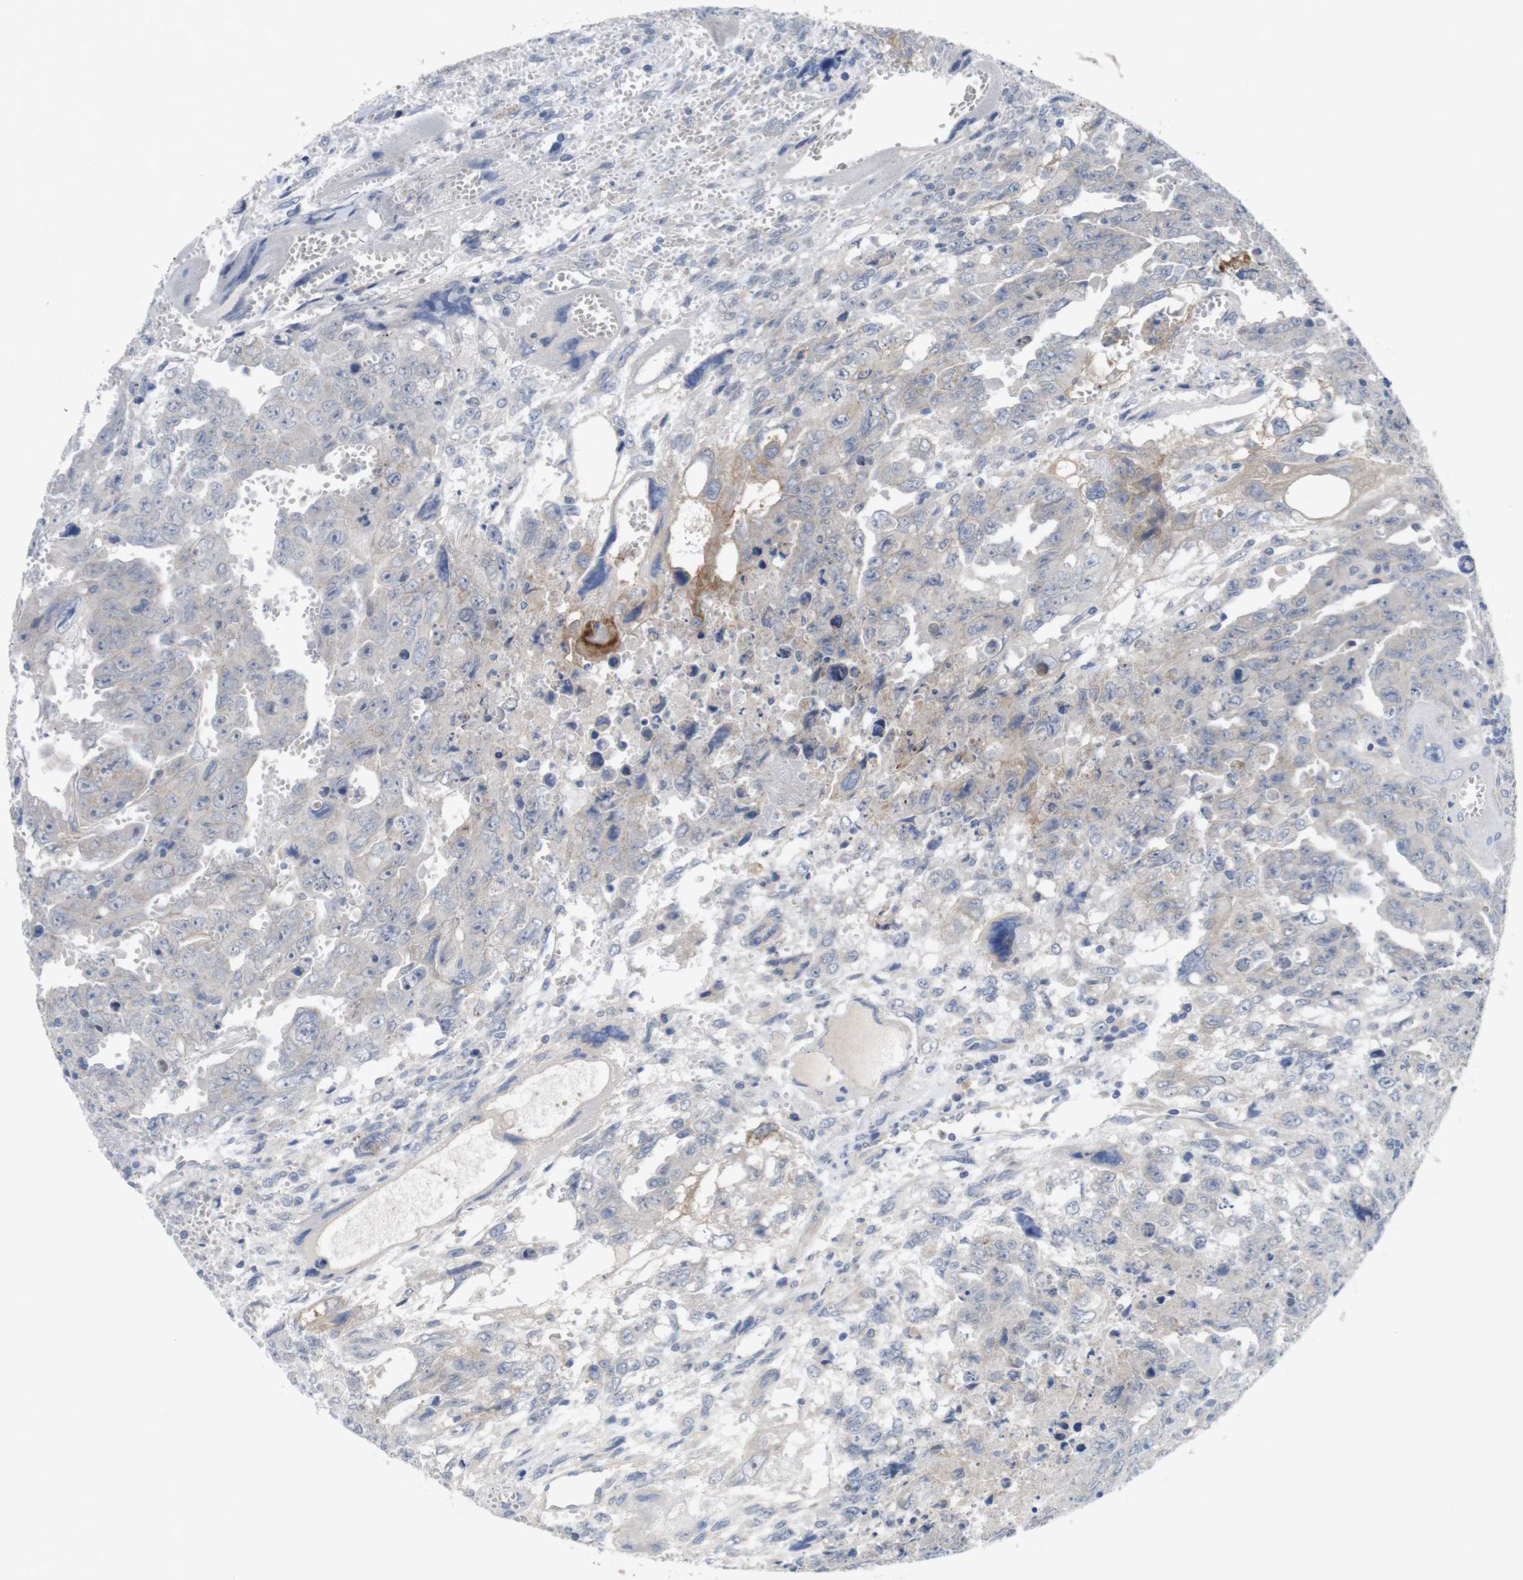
{"staining": {"intensity": "negative", "quantity": "none", "location": "none"}, "tissue": "testis cancer", "cell_type": "Tumor cells", "image_type": "cancer", "snomed": [{"axis": "morphology", "description": "Carcinoma, Embryonal, NOS"}, {"axis": "topography", "description": "Testis"}], "caption": "A histopathology image of testis cancer stained for a protein reveals no brown staining in tumor cells.", "gene": "KIDINS220", "patient": {"sex": "male", "age": 28}}